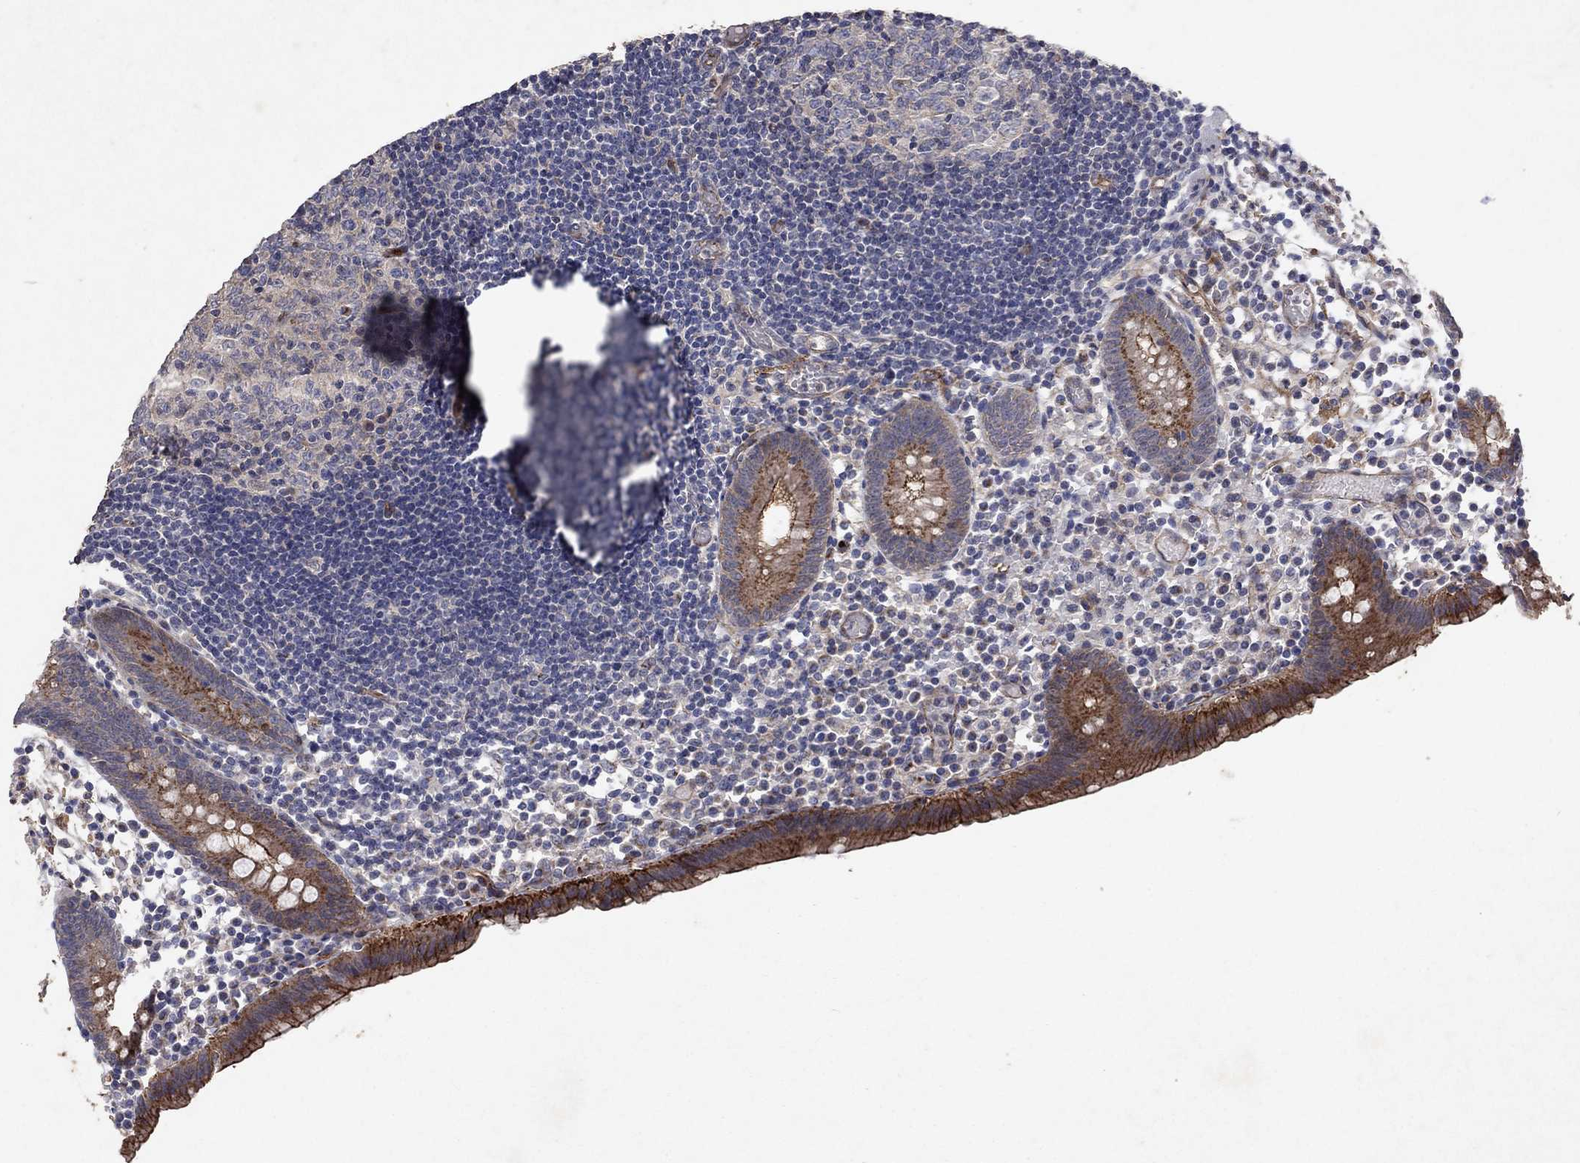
{"staining": {"intensity": "strong", "quantity": "25%-75%", "location": "cytoplasmic/membranous"}, "tissue": "appendix", "cell_type": "Glandular cells", "image_type": "normal", "snomed": [{"axis": "morphology", "description": "Normal tissue, NOS"}, {"axis": "topography", "description": "Appendix"}], "caption": "Brown immunohistochemical staining in unremarkable human appendix displays strong cytoplasmic/membranous expression in about 25%-75% of glandular cells. (DAB (3,3'-diaminobenzidine) = brown stain, brightfield microscopy at high magnification).", "gene": "FRG1", "patient": {"sex": "female", "age": 40}}